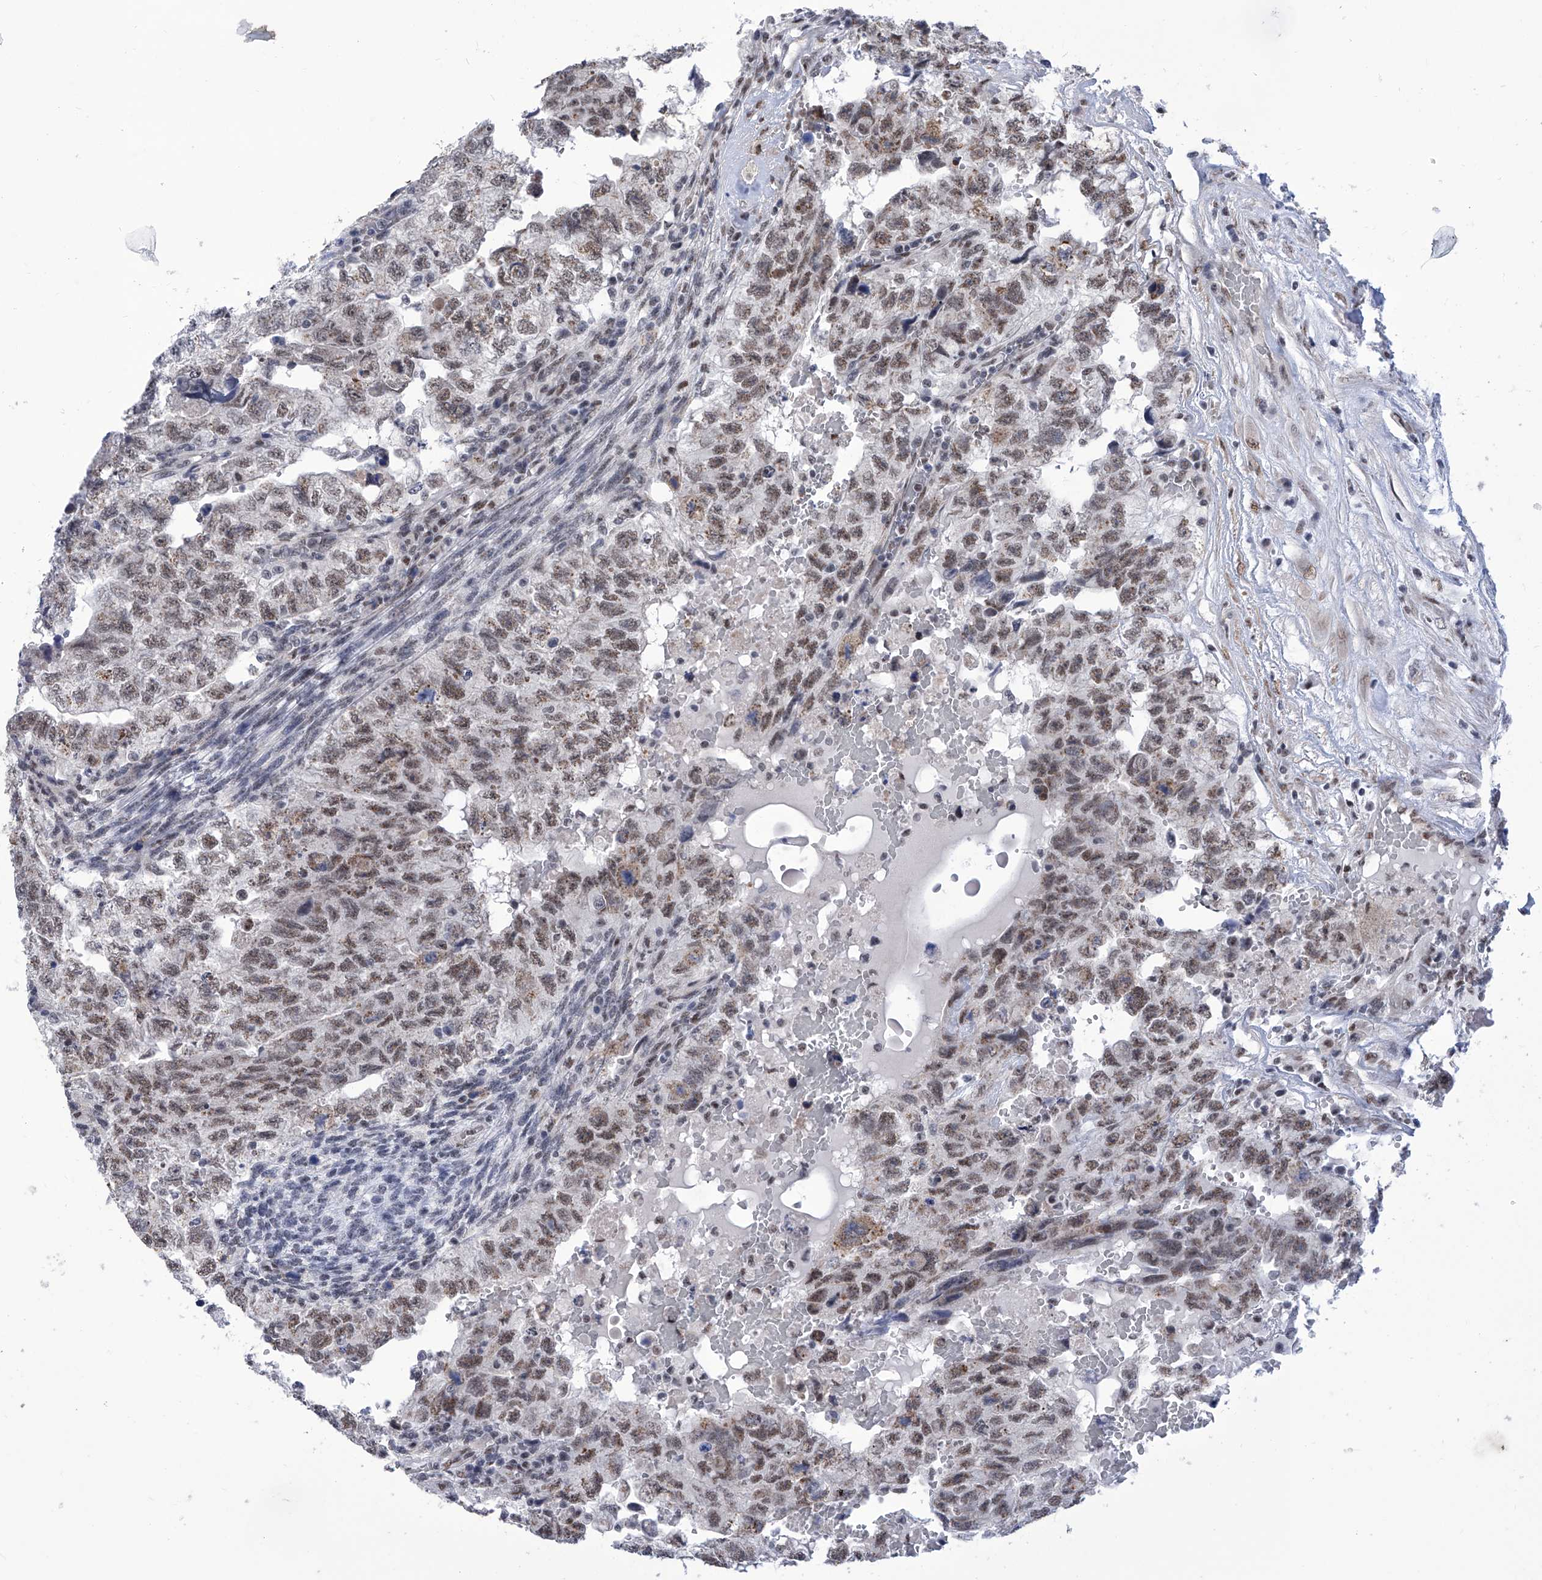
{"staining": {"intensity": "moderate", "quantity": ">75%", "location": "nuclear"}, "tissue": "testis cancer", "cell_type": "Tumor cells", "image_type": "cancer", "snomed": [{"axis": "morphology", "description": "Carcinoma, Embryonal, NOS"}, {"axis": "topography", "description": "Testis"}], "caption": "Immunohistochemical staining of embryonal carcinoma (testis) shows moderate nuclear protein positivity in about >75% of tumor cells.", "gene": "SART1", "patient": {"sex": "male", "age": 36}}